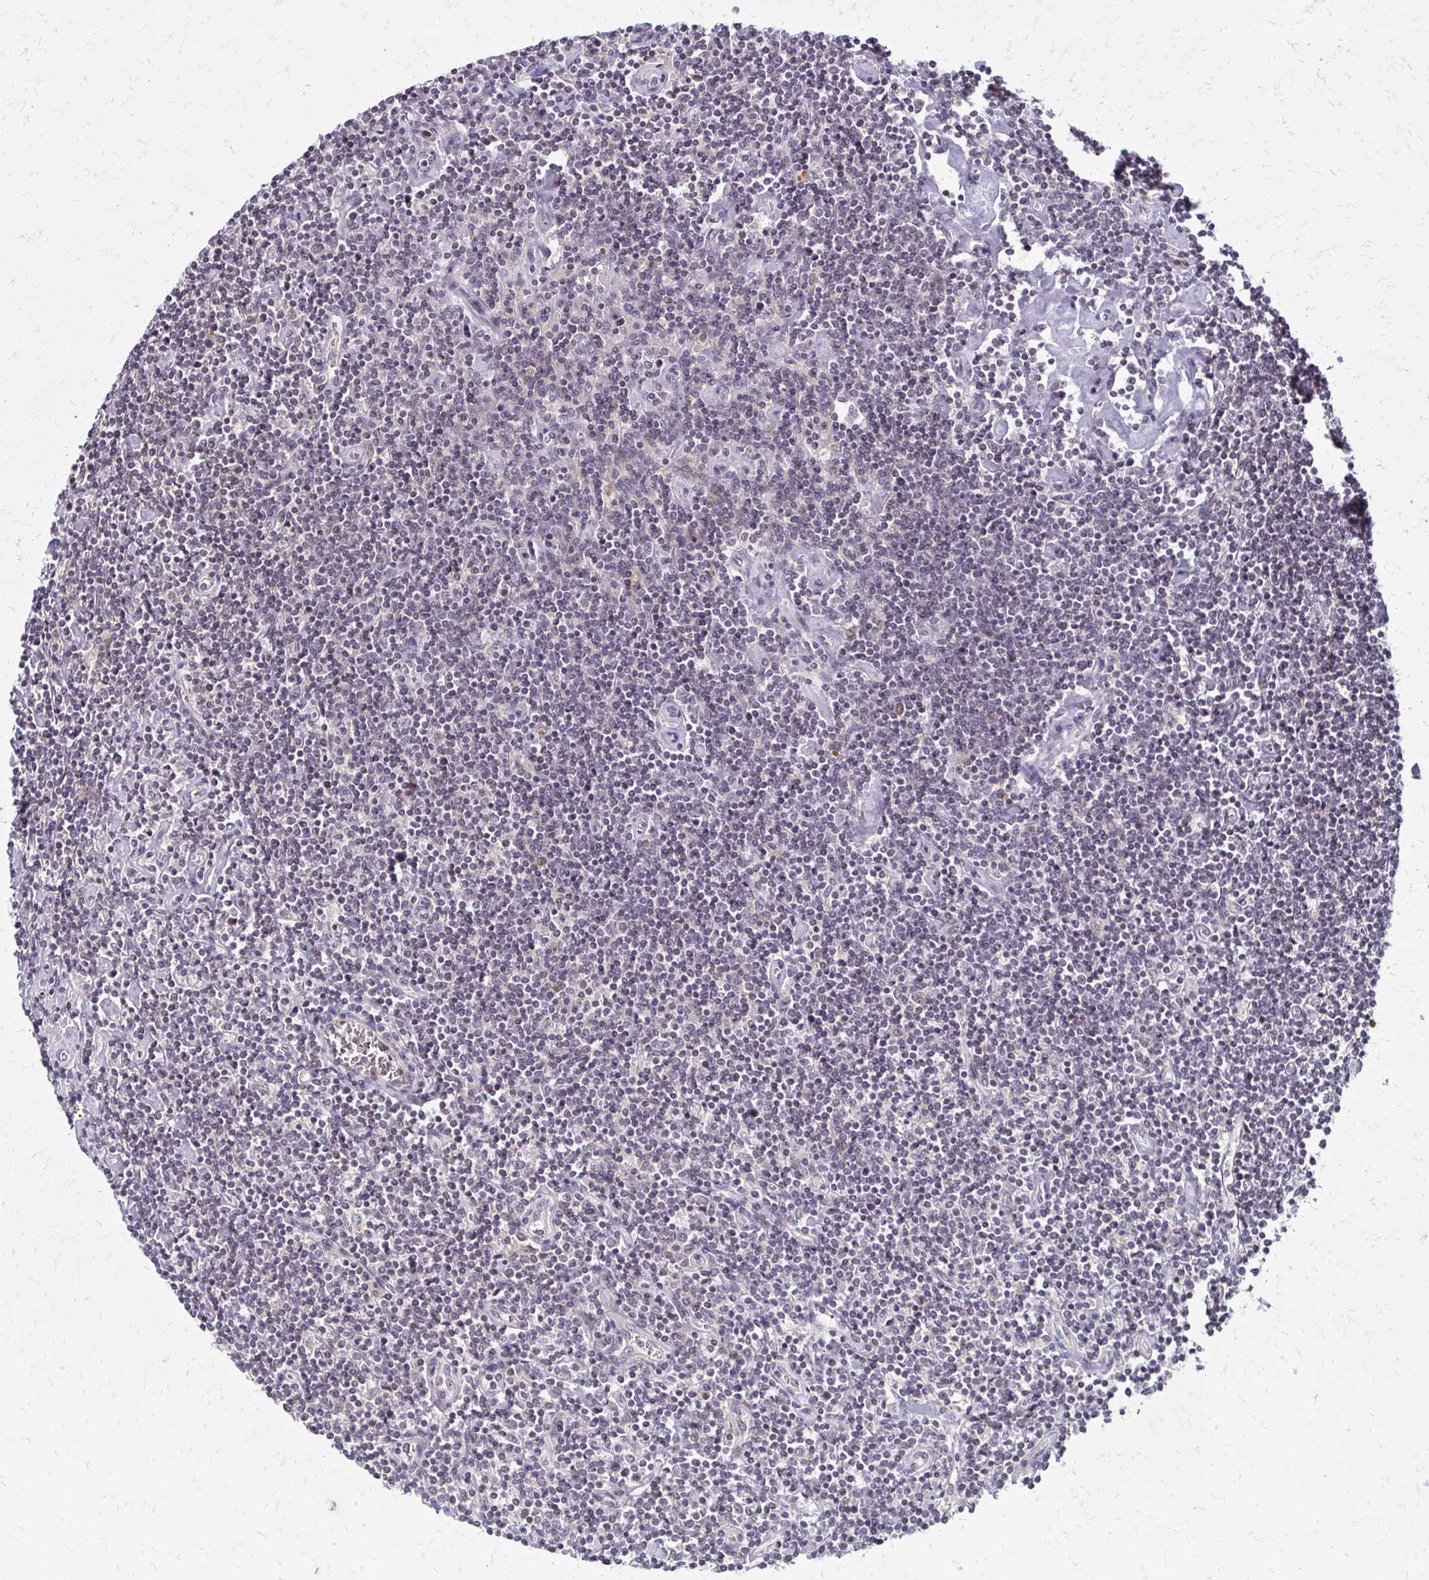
{"staining": {"intensity": "negative", "quantity": "none", "location": "none"}, "tissue": "lymphoma", "cell_type": "Tumor cells", "image_type": "cancer", "snomed": [{"axis": "morphology", "description": "Hodgkin's disease, NOS"}, {"axis": "topography", "description": "Lymph node"}], "caption": "Micrograph shows no significant protein staining in tumor cells of lymphoma. (DAB (3,3'-diaminobenzidine) immunohistochemistry (IHC) with hematoxylin counter stain).", "gene": "TRIR", "patient": {"sex": "male", "age": 40}}